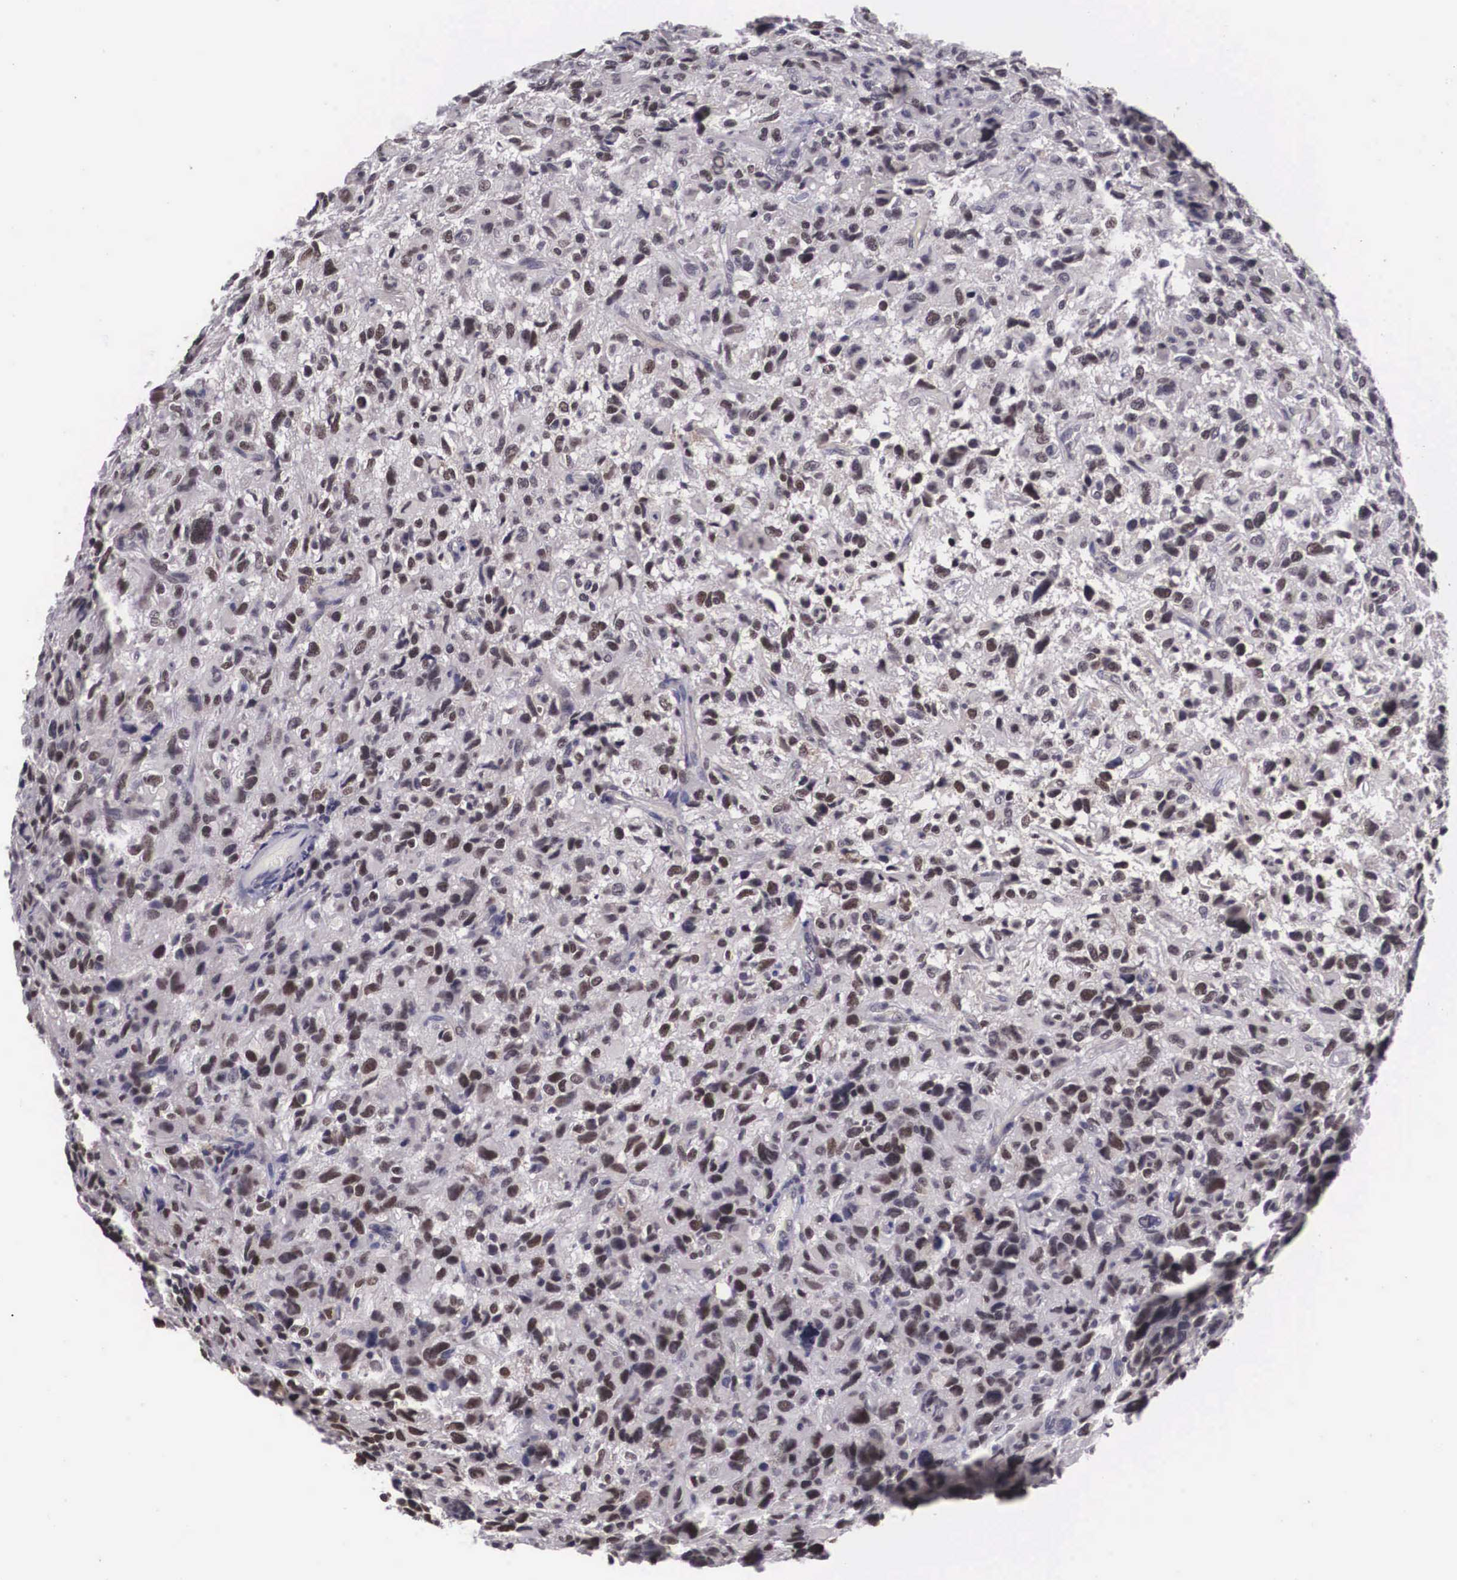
{"staining": {"intensity": "weak", "quantity": ">75%", "location": "nuclear"}, "tissue": "glioma", "cell_type": "Tumor cells", "image_type": "cancer", "snomed": [{"axis": "morphology", "description": "Glioma, malignant, High grade"}, {"axis": "topography", "description": "Brain"}], "caption": "Immunohistochemistry (IHC) histopathology image of human high-grade glioma (malignant) stained for a protein (brown), which reveals low levels of weak nuclear expression in about >75% of tumor cells.", "gene": "ZNF275", "patient": {"sex": "female", "age": 60}}